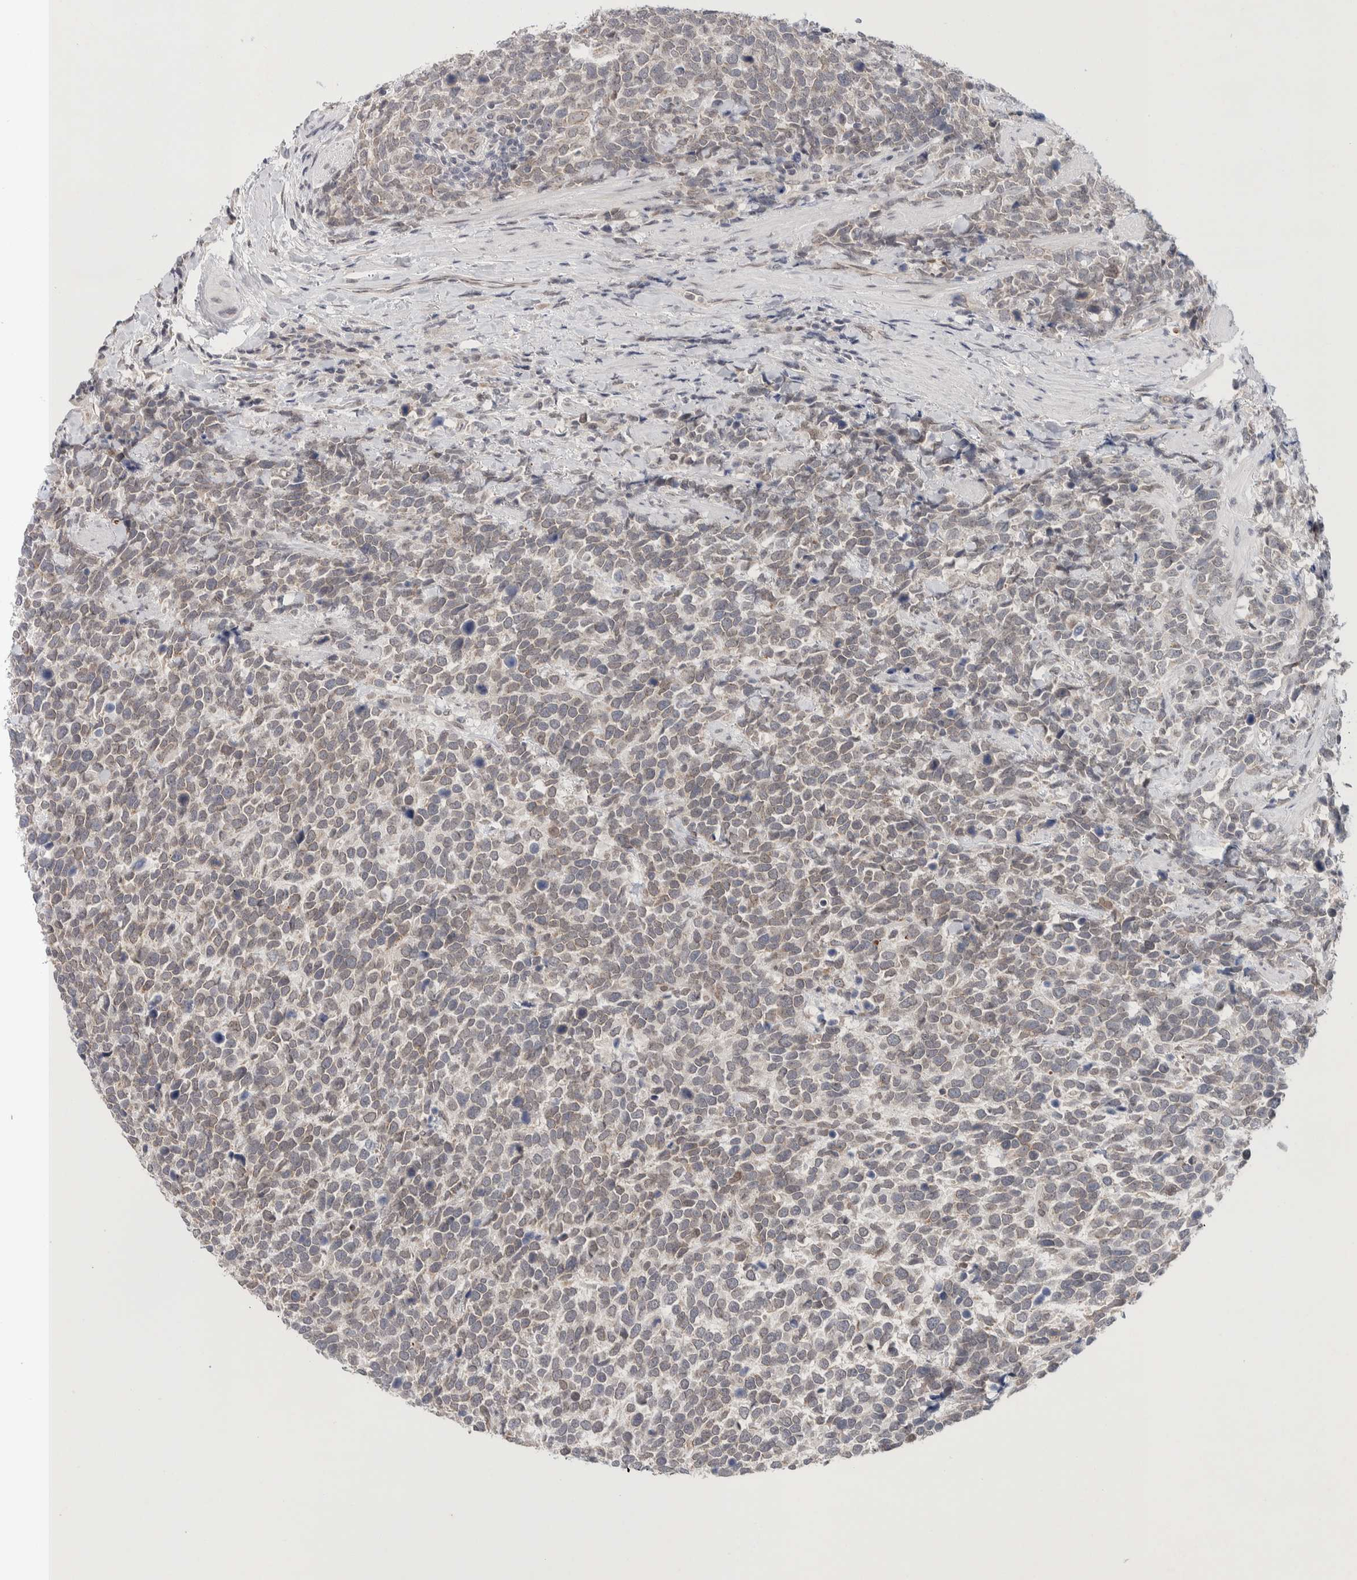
{"staining": {"intensity": "weak", "quantity": "25%-75%", "location": "cytoplasmic/membranous,nuclear"}, "tissue": "urothelial cancer", "cell_type": "Tumor cells", "image_type": "cancer", "snomed": [{"axis": "morphology", "description": "Urothelial carcinoma, High grade"}, {"axis": "topography", "description": "Urinary bladder"}], "caption": "There is low levels of weak cytoplasmic/membranous and nuclear positivity in tumor cells of urothelial cancer, as demonstrated by immunohistochemical staining (brown color).", "gene": "CRAT", "patient": {"sex": "female", "age": 82}}